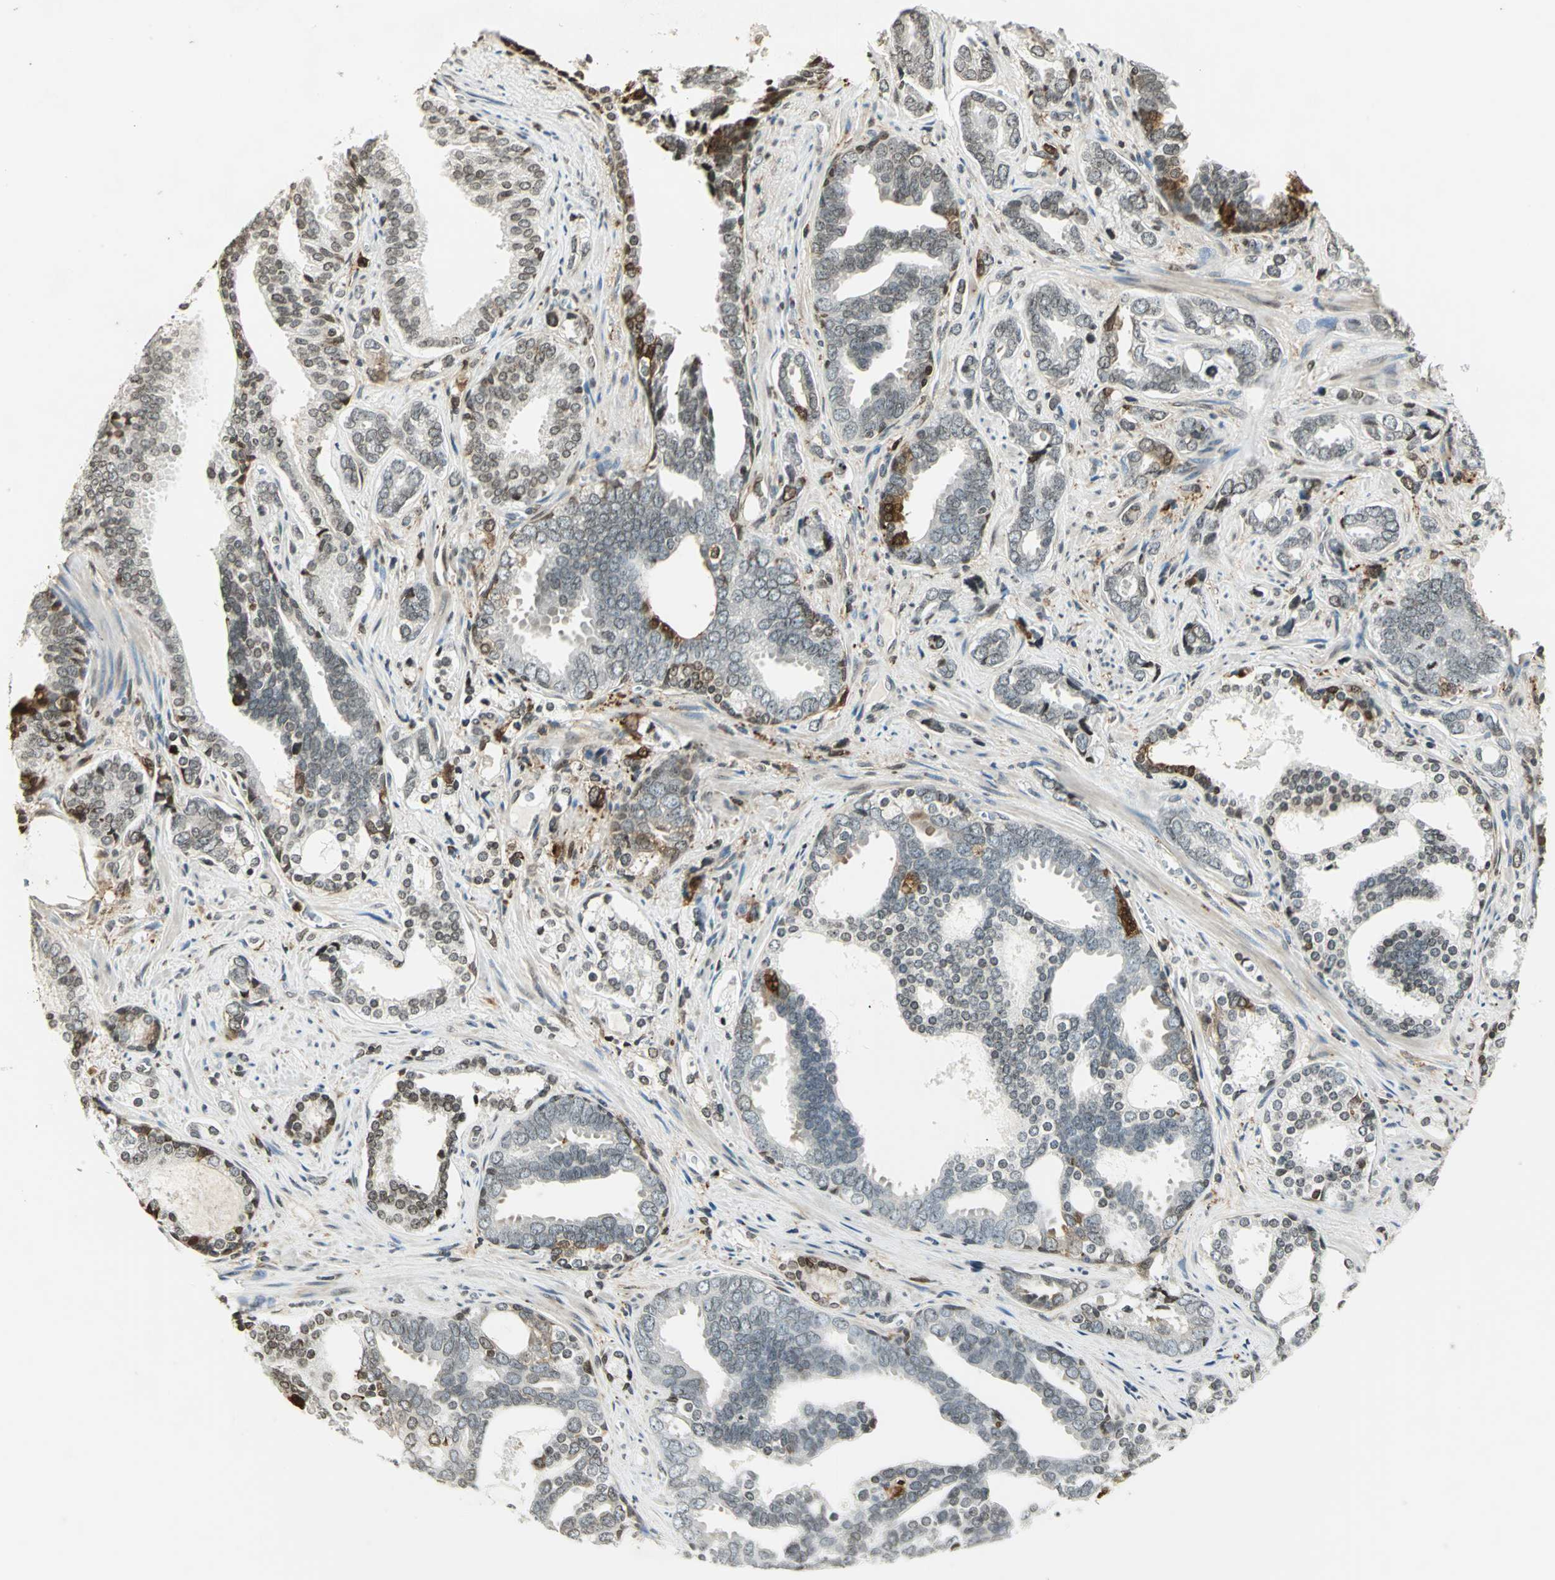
{"staining": {"intensity": "weak", "quantity": "25%-75%", "location": "cytoplasmic/membranous,nuclear"}, "tissue": "prostate cancer", "cell_type": "Tumor cells", "image_type": "cancer", "snomed": [{"axis": "morphology", "description": "Adenocarcinoma, High grade"}, {"axis": "topography", "description": "Prostate"}], "caption": "This photomicrograph exhibits immunohistochemistry (IHC) staining of prostate cancer (adenocarcinoma (high-grade)), with low weak cytoplasmic/membranous and nuclear positivity in approximately 25%-75% of tumor cells.", "gene": "LGALS3", "patient": {"sex": "male", "age": 67}}